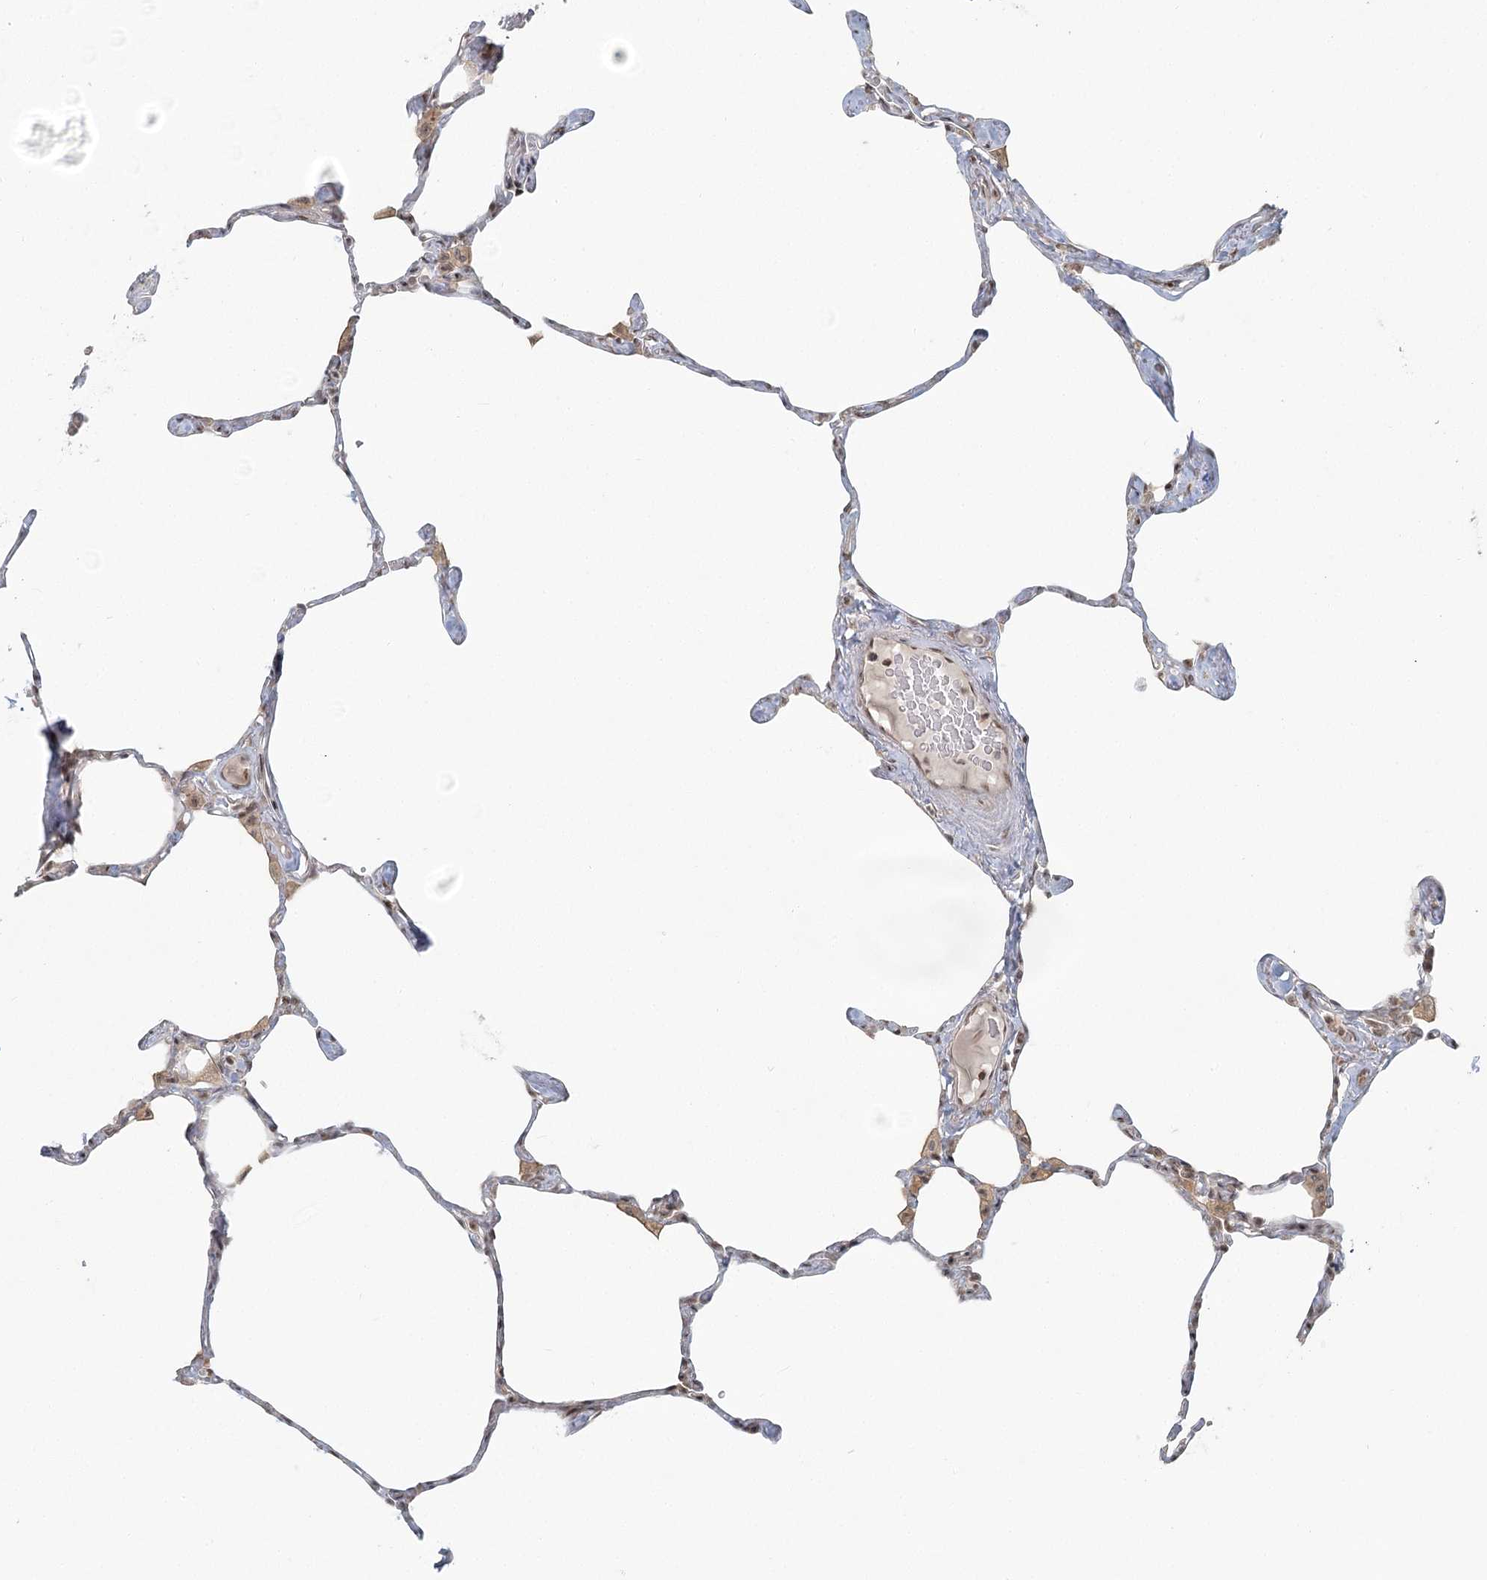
{"staining": {"intensity": "weak", "quantity": "<25%", "location": "cytoplasmic/membranous,nuclear"}, "tissue": "lung", "cell_type": "Alveolar cells", "image_type": "normal", "snomed": [{"axis": "morphology", "description": "Normal tissue, NOS"}, {"axis": "topography", "description": "Lung"}], "caption": "Immunohistochemistry image of normal lung: human lung stained with DAB (3,3'-diaminobenzidine) demonstrates no significant protein positivity in alveolar cells. The staining is performed using DAB (3,3'-diaminobenzidine) brown chromogen with nuclei counter-stained in using hematoxylin.", "gene": "R3HCC1L", "patient": {"sex": "male", "age": 65}}